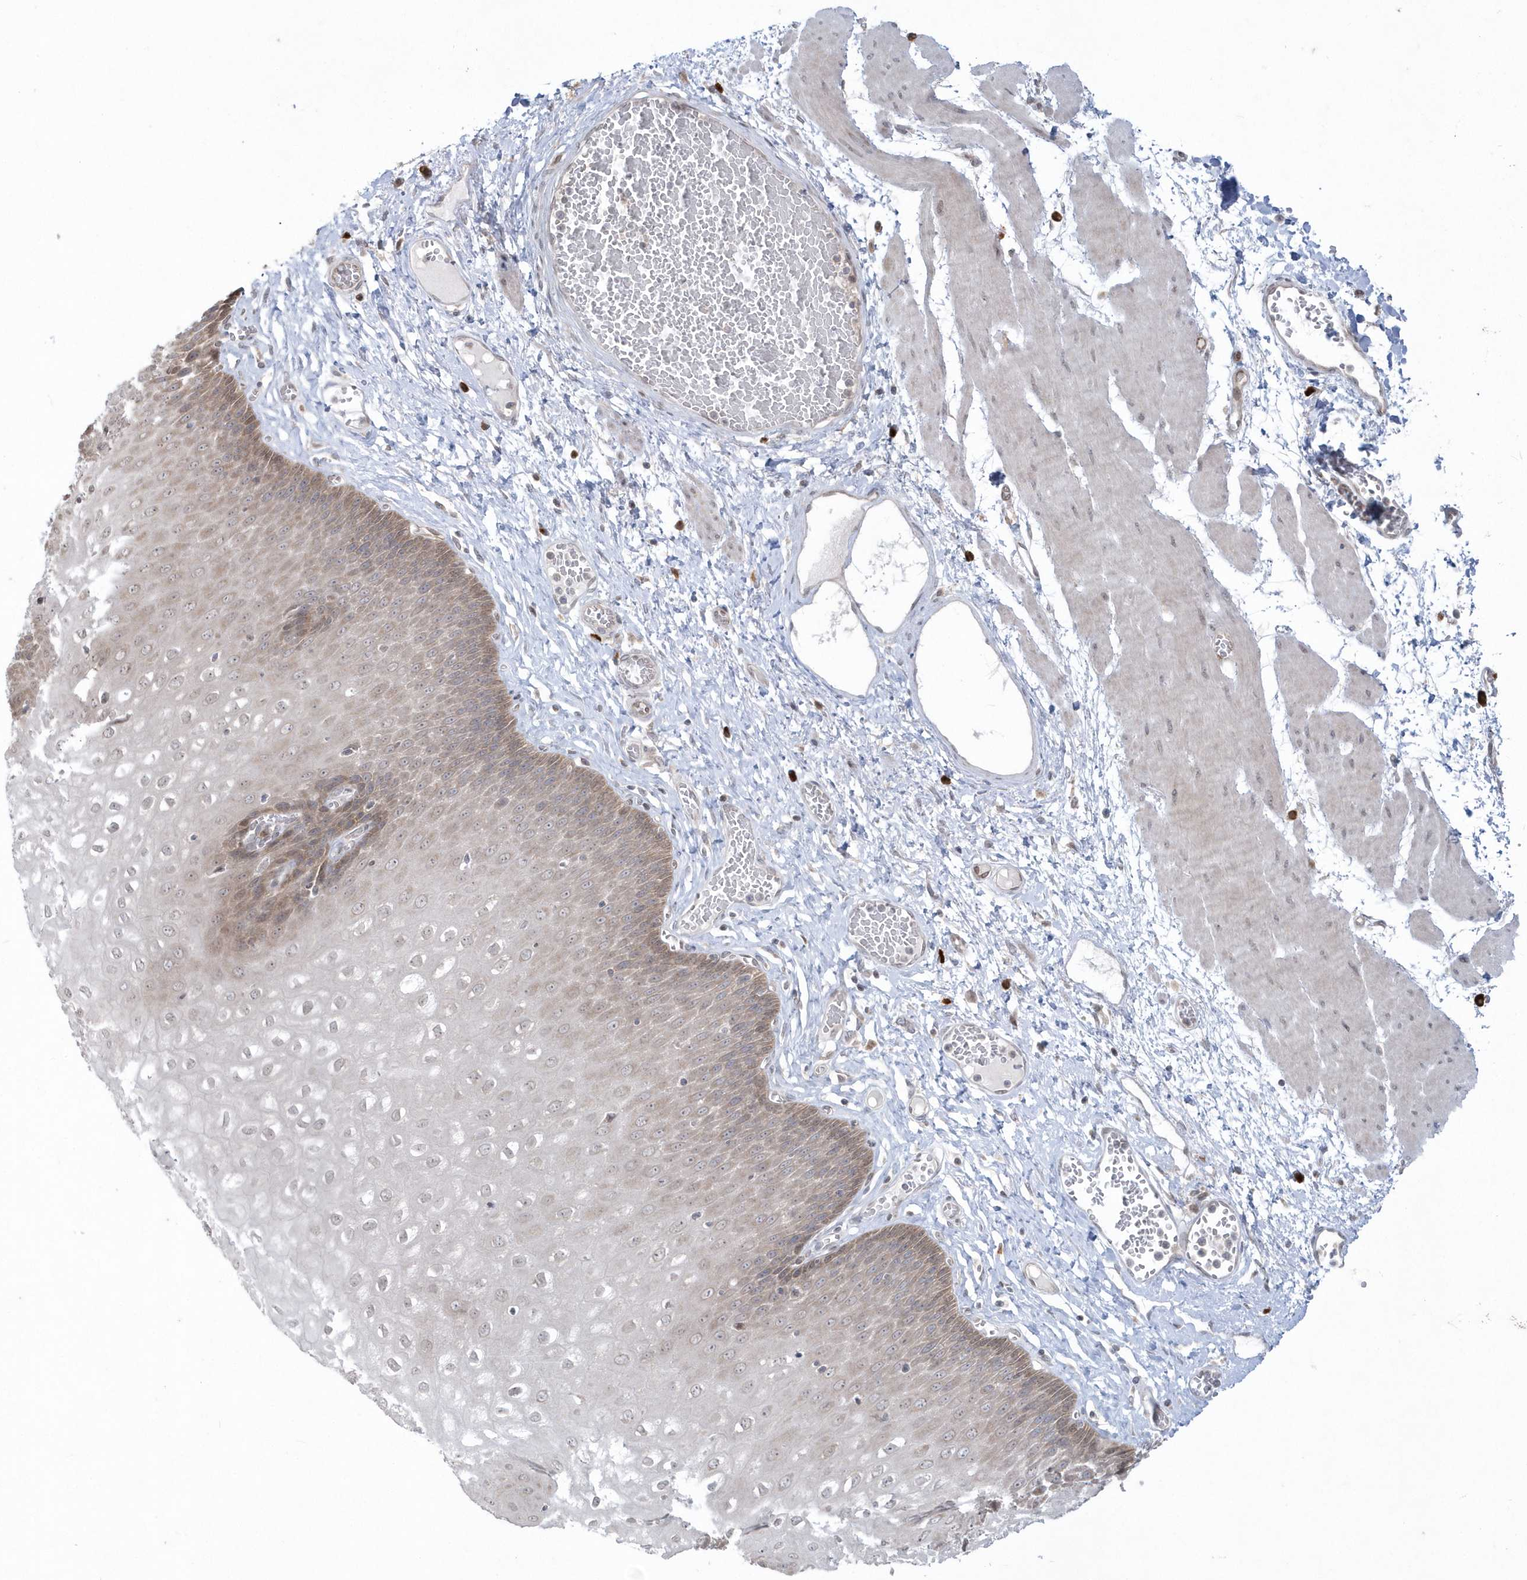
{"staining": {"intensity": "moderate", "quantity": ">75%", "location": "cytoplasmic/membranous"}, "tissue": "esophagus", "cell_type": "Squamous epithelial cells", "image_type": "normal", "snomed": [{"axis": "morphology", "description": "Normal tissue, NOS"}, {"axis": "topography", "description": "Esophagus"}], "caption": "Moderate cytoplasmic/membranous expression for a protein is identified in about >75% of squamous epithelial cells of normal esophagus using immunohistochemistry.", "gene": "DHX57", "patient": {"sex": "male", "age": 60}}